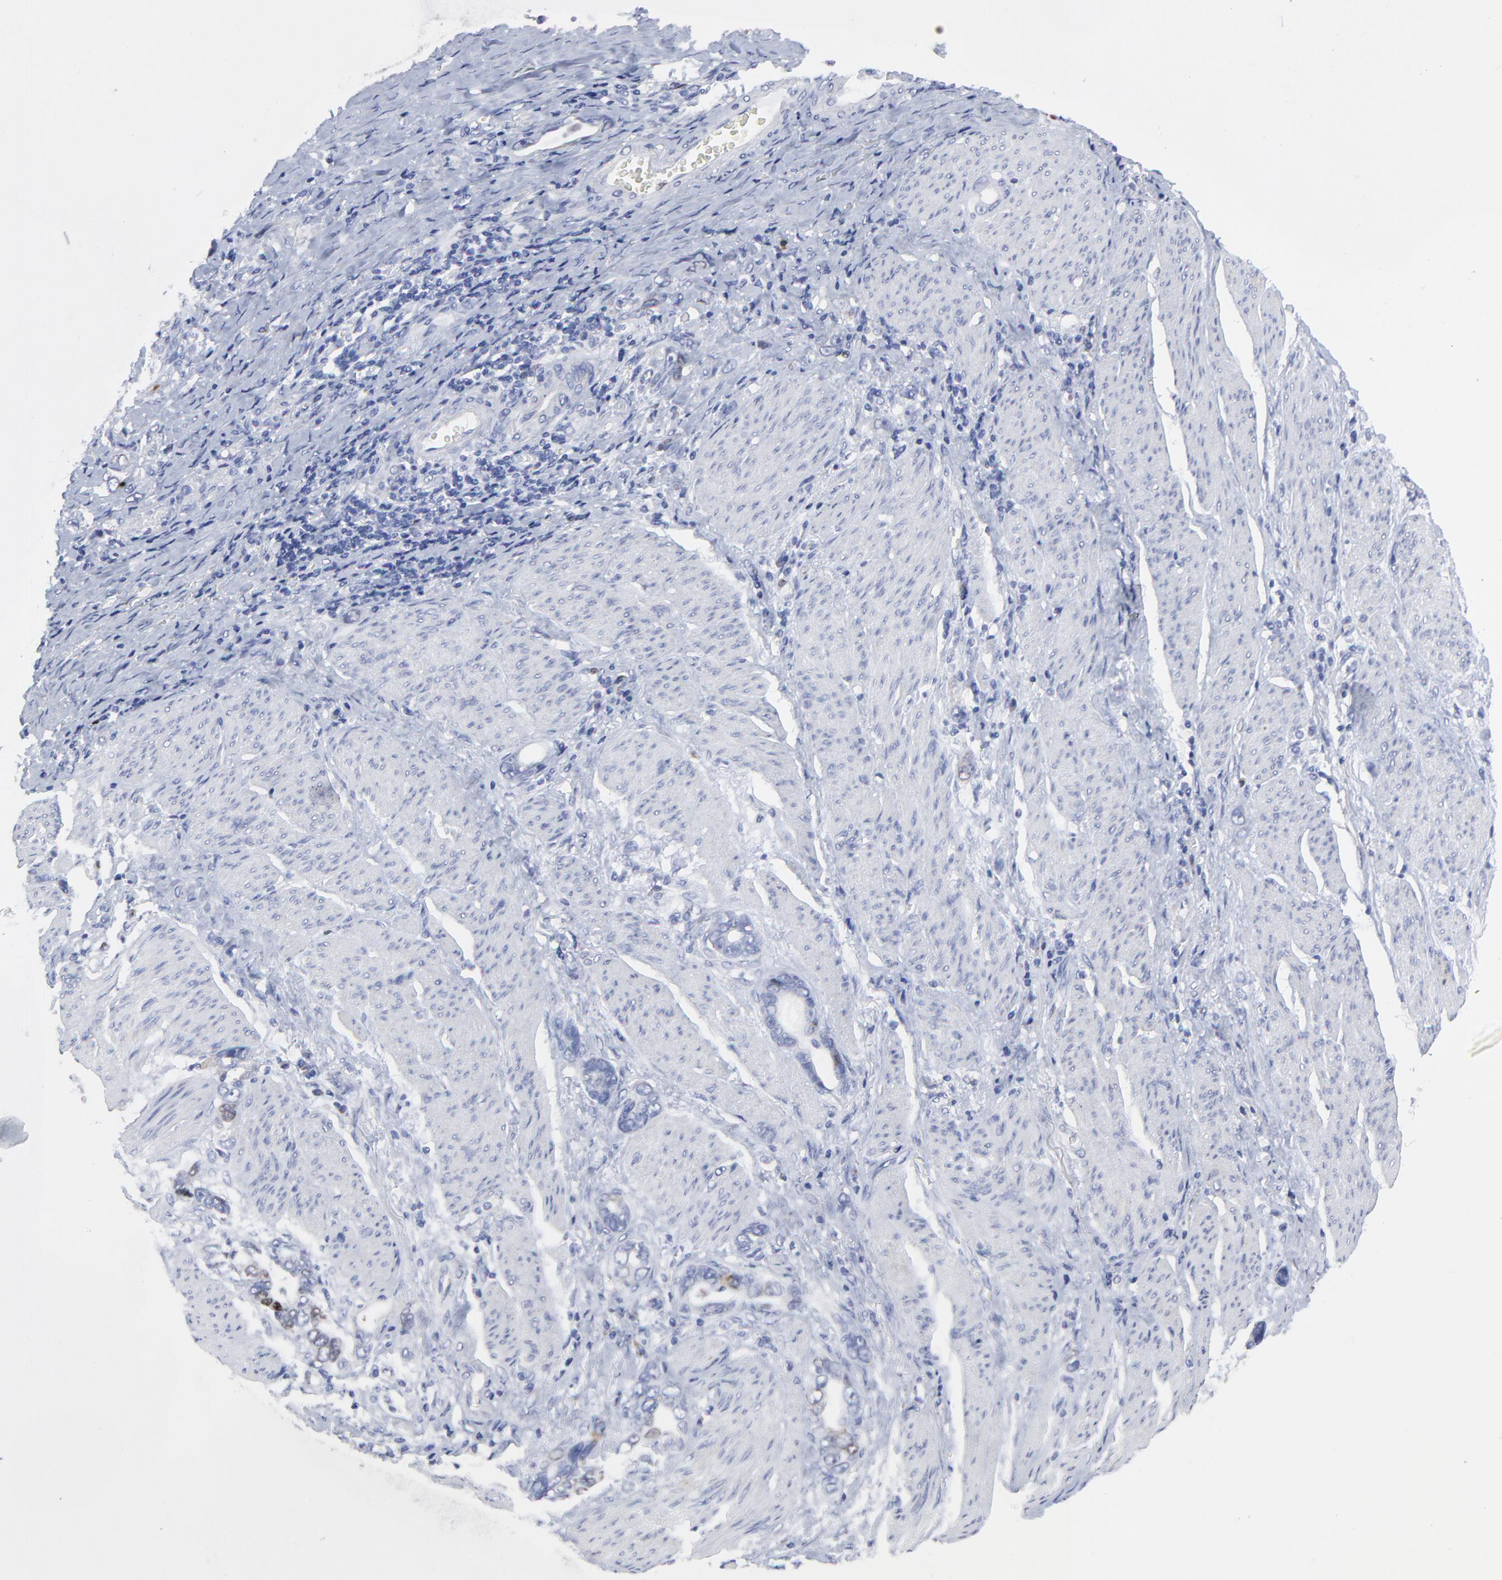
{"staining": {"intensity": "weak", "quantity": "<25%", "location": "nuclear"}, "tissue": "stomach cancer", "cell_type": "Tumor cells", "image_type": "cancer", "snomed": [{"axis": "morphology", "description": "Adenocarcinoma, NOS"}, {"axis": "topography", "description": "Stomach"}], "caption": "IHC histopathology image of human adenocarcinoma (stomach) stained for a protein (brown), which displays no positivity in tumor cells.", "gene": "NCAPH", "patient": {"sex": "male", "age": 78}}